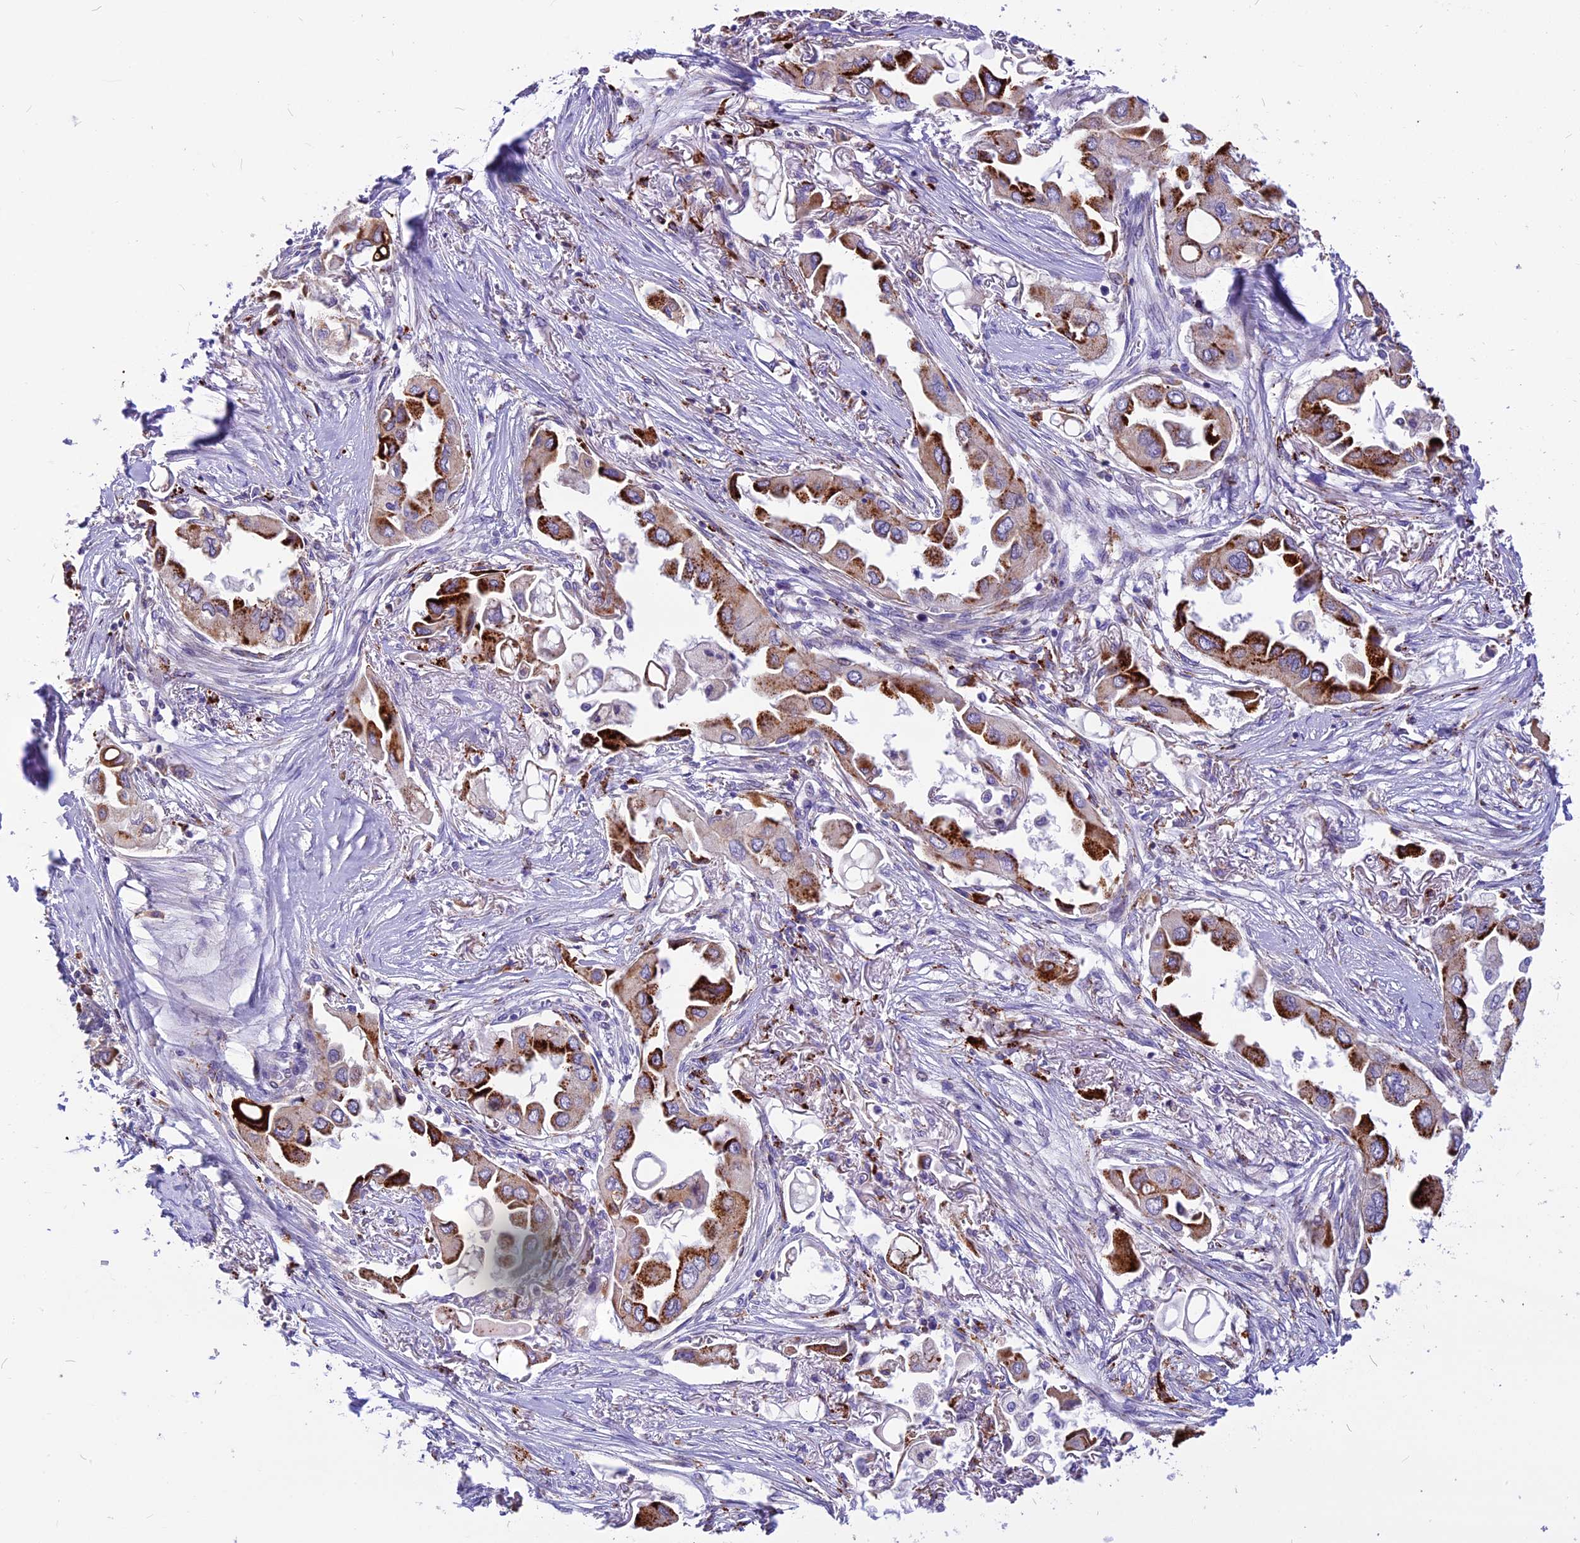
{"staining": {"intensity": "strong", "quantity": ">75%", "location": "cytoplasmic/membranous"}, "tissue": "lung cancer", "cell_type": "Tumor cells", "image_type": "cancer", "snomed": [{"axis": "morphology", "description": "Adenocarcinoma, NOS"}, {"axis": "topography", "description": "Lung"}], "caption": "Lung cancer stained for a protein (brown) exhibits strong cytoplasmic/membranous positive expression in approximately >75% of tumor cells.", "gene": "THRSP", "patient": {"sex": "female", "age": 76}}